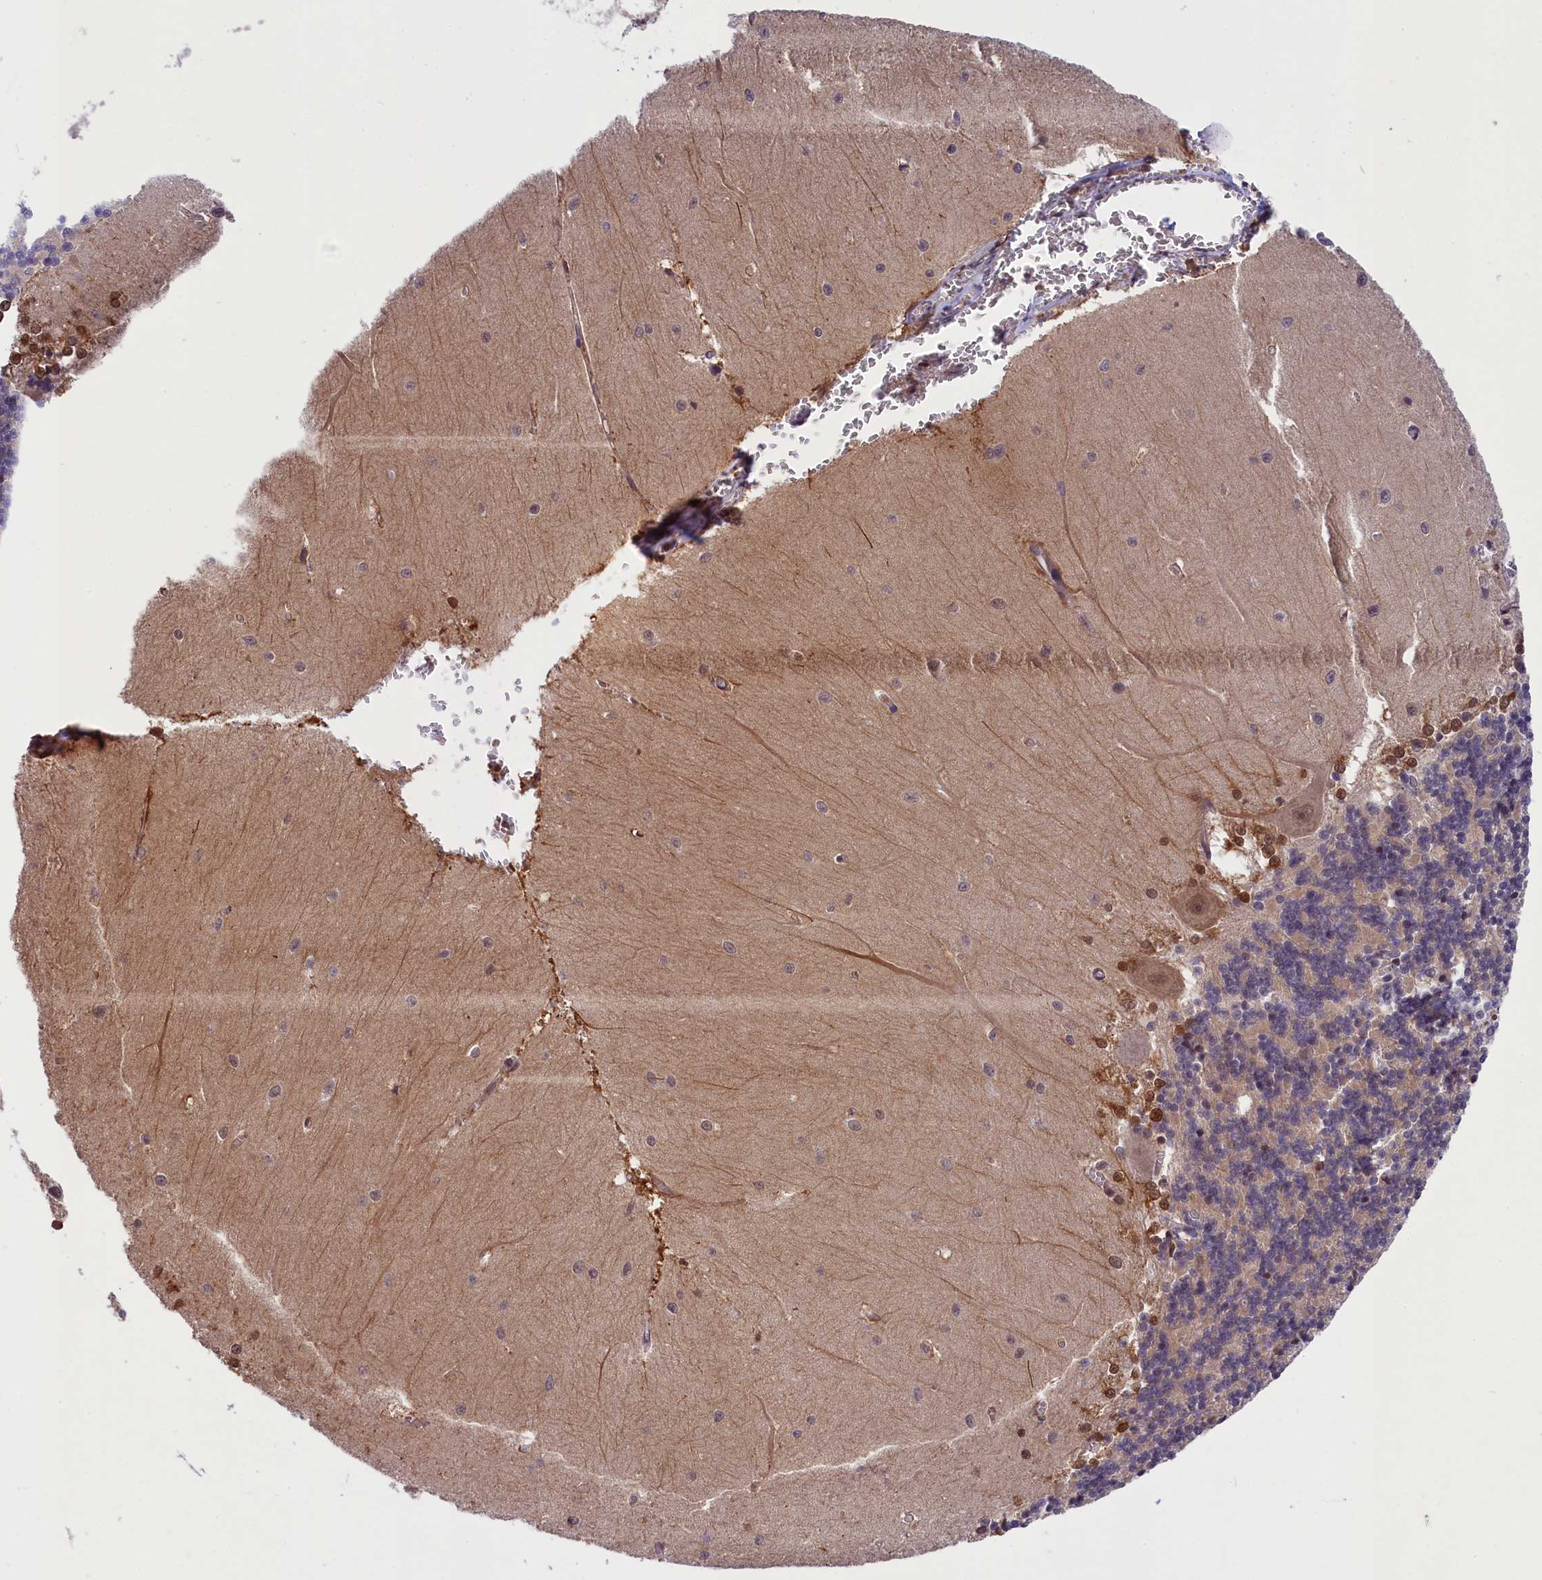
{"staining": {"intensity": "negative", "quantity": "none", "location": "none"}, "tissue": "cerebellum", "cell_type": "Cells in granular layer", "image_type": "normal", "snomed": [{"axis": "morphology", "description": "Normal tissue, NOS"}, {"axis": "topography", "description": "Cerebellum"}], "caption": "The photomicrograph exhibits no staining of cells in granular layer in unremarkable cerebellum.", "gene": "TBCB", "patient": {"sex": "male", "age": 37}}